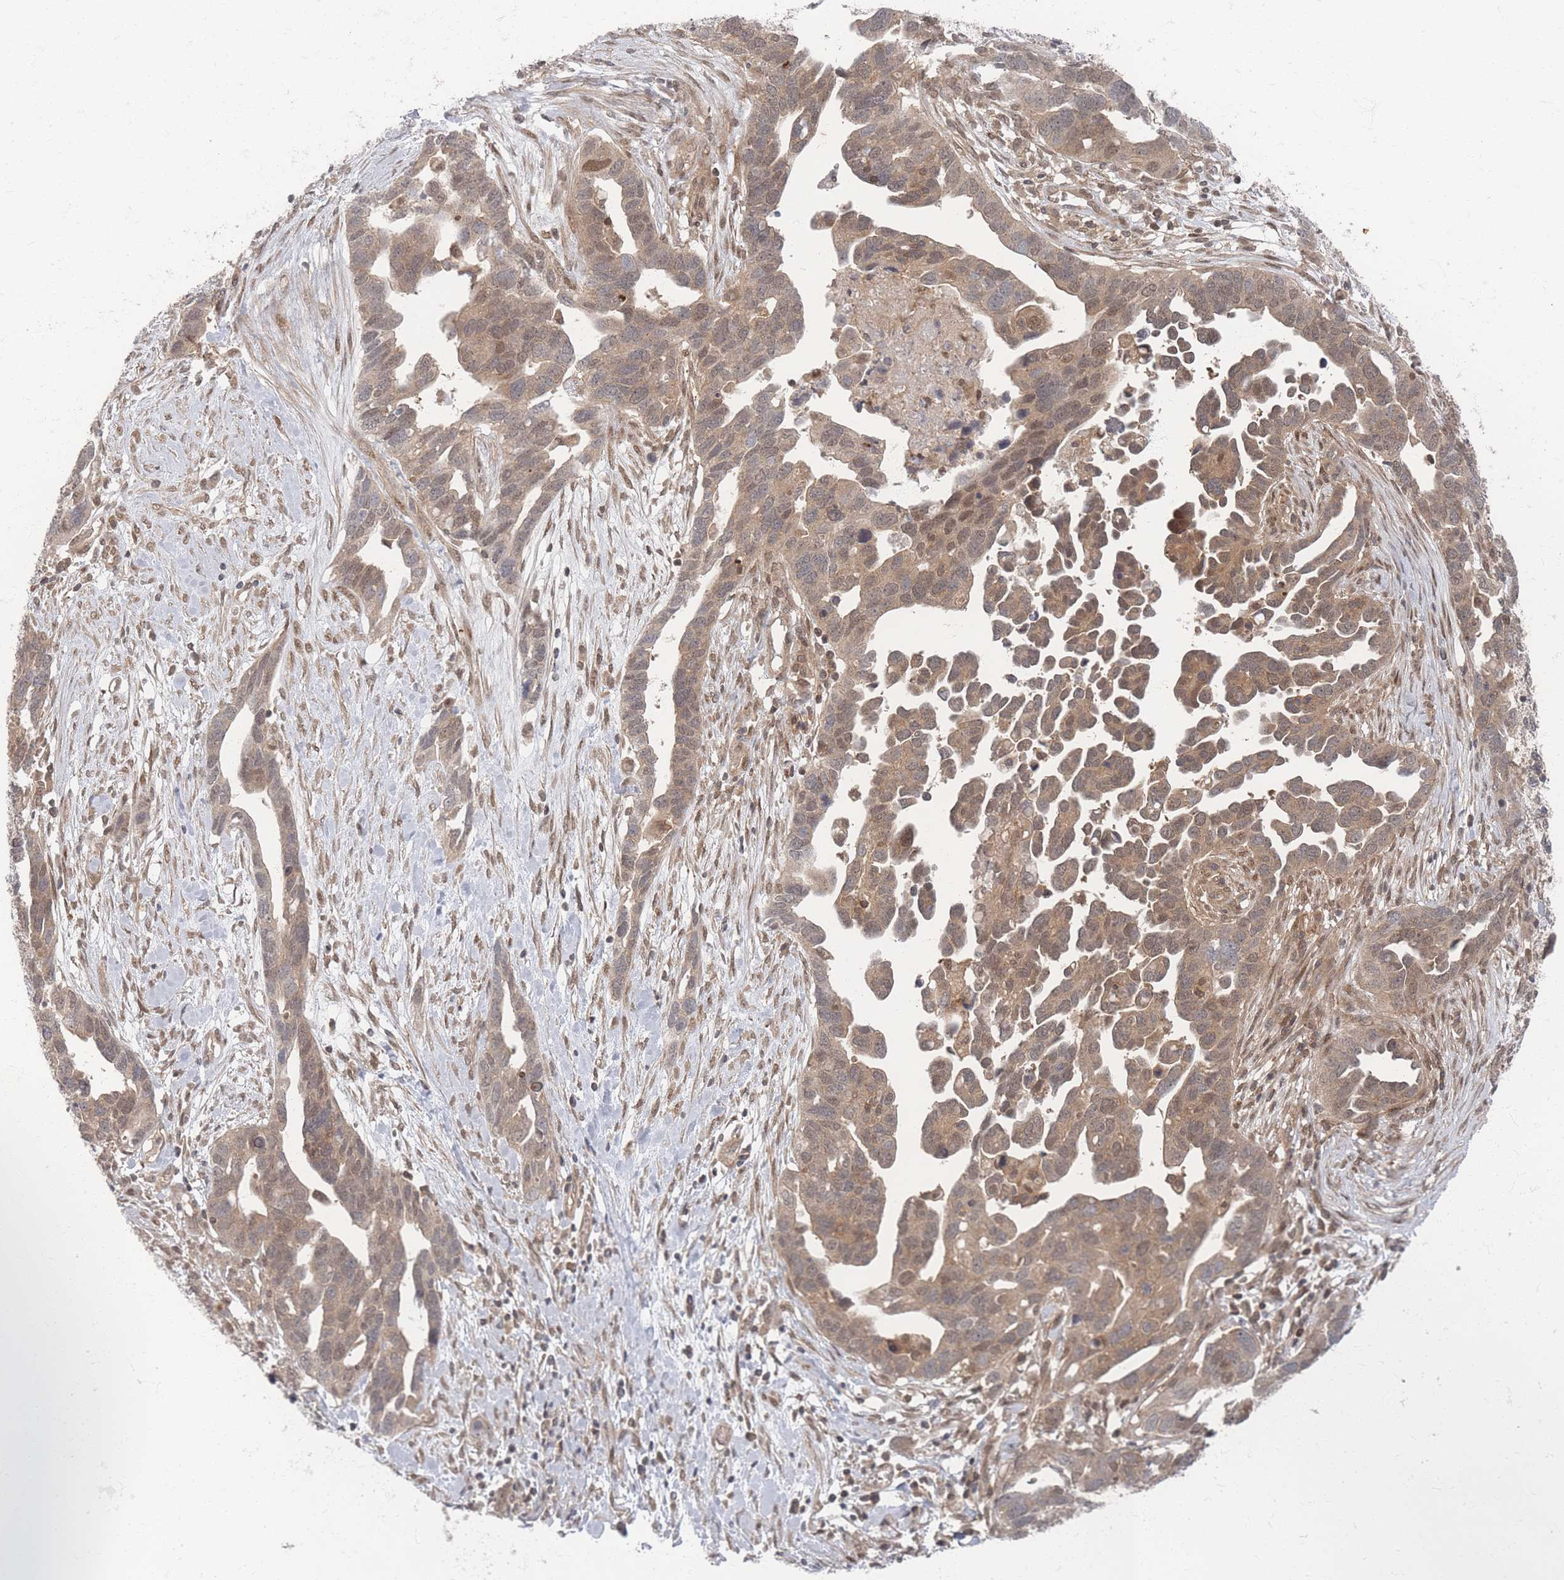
{"staining": {"intensity": "weak", "quantity": ">75%", "location": "cytoplasmic/membranous,nuclear"}, "tissue": "ovarian cancer", "cell_type": "Tumor cells", "image_type": "cancer", "snomed": [{"axis": "morphology", "description": "Cystadenocarcinoma, serous, NOS"}, {"axis": "topography", "description": "Ovary"}], "caption": "A high-resolution histopathology image shows immunohistochemistry (IHC) staining of ovarian cancer, which exhibits weak cytoplasmic/membranous and nuclear positivity in approximately >75% of tumor cells. The staining is performed using DAB brown chromogen to label protein expression. The nuclei are counter-stained blue using hematoxylin.", "gene": "PSMD9", "patient": {"sex": "female", "age": 54}}